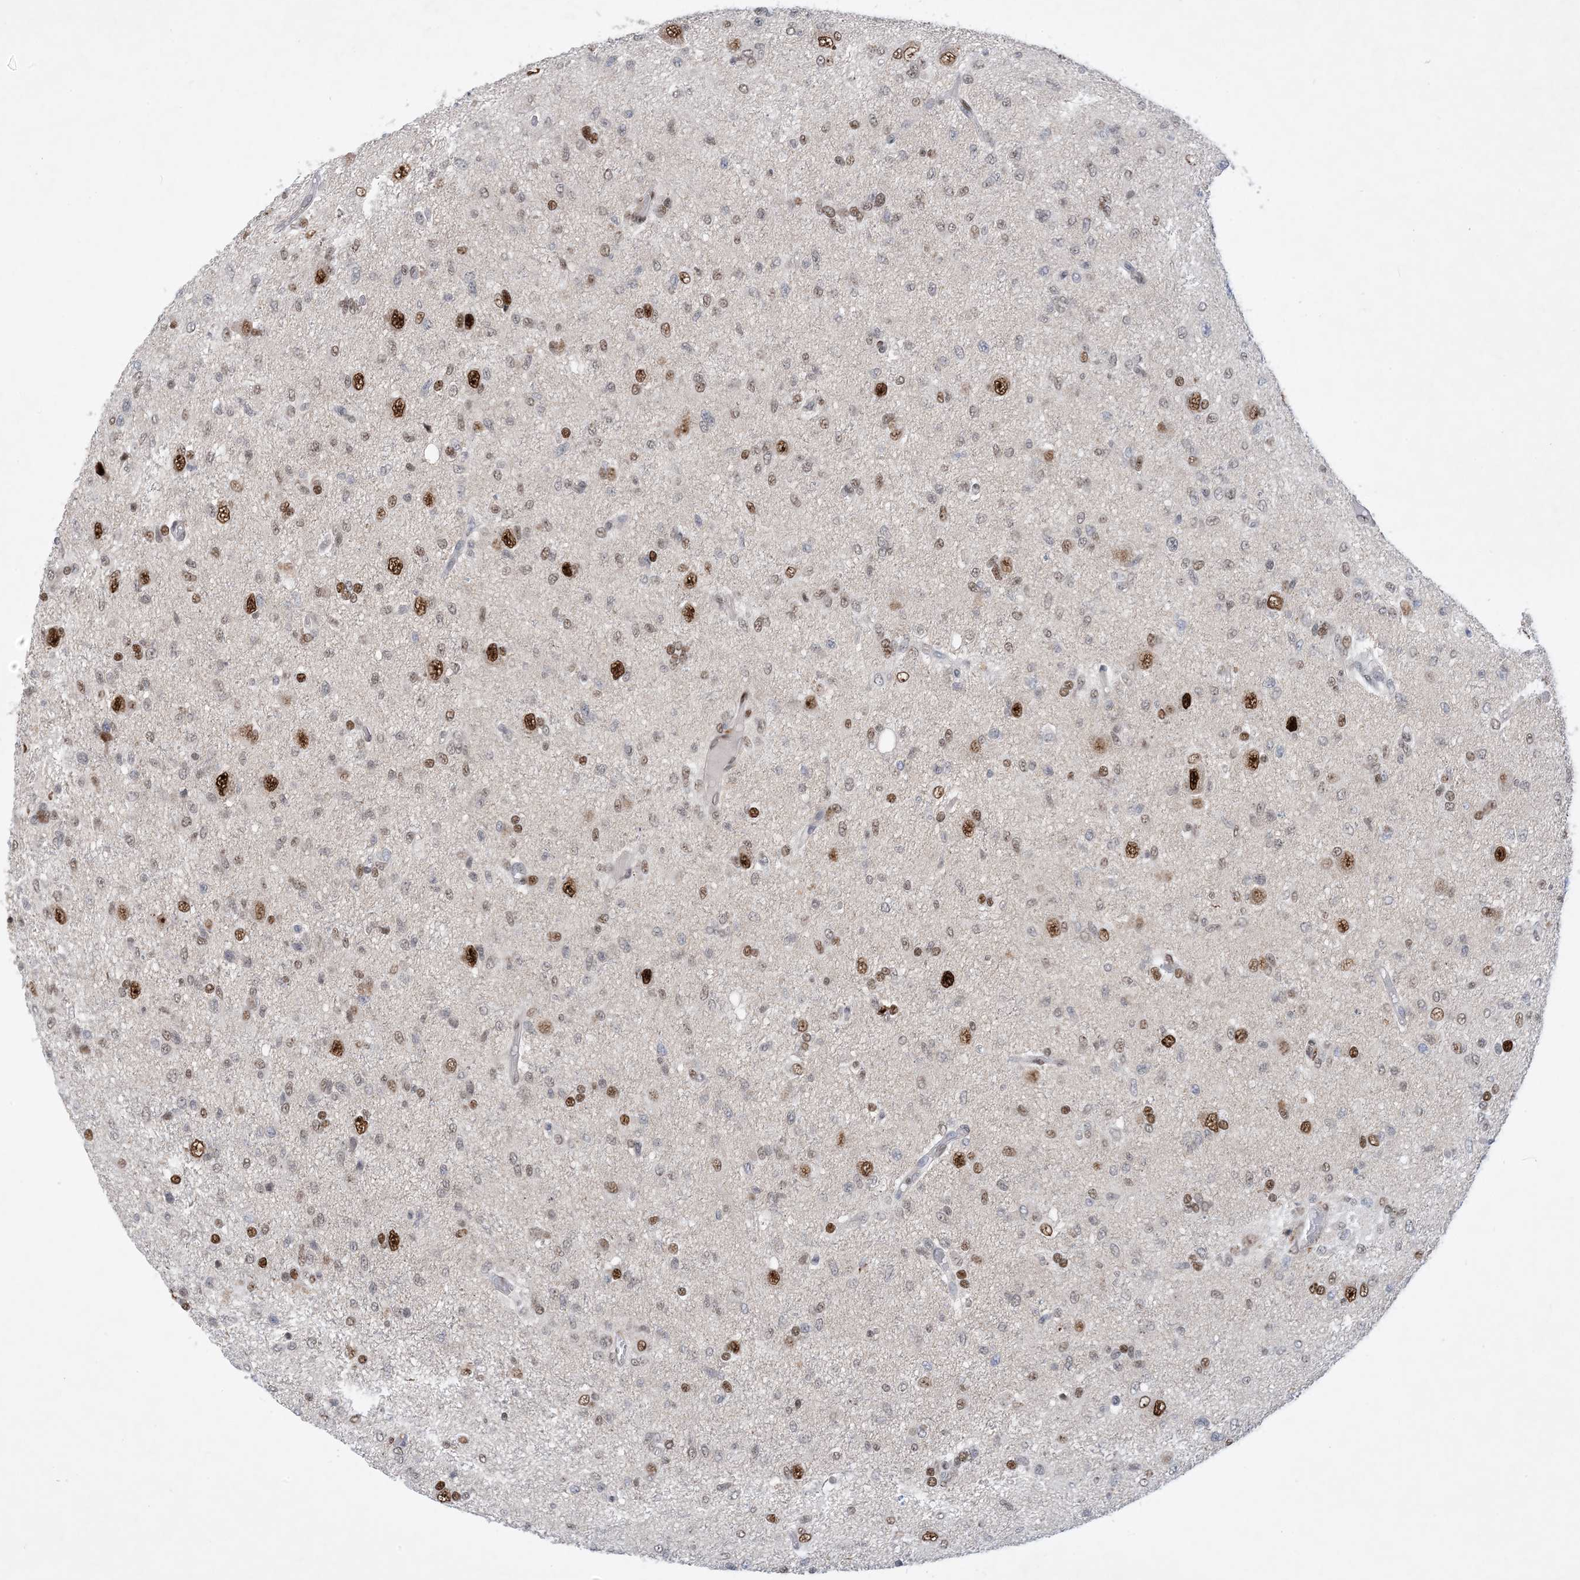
{"staining": {"intensity": "strong", "quantity": "25%-75%", "location": "nuclear"}, "tissue": "glioma", "cell_type": "Tumor cells", "image_type": "cancer", "snomed": [{"axis": "morphology", "description": "Glioma, malignant, High grade"}, {"axis": "topography", "description": "Brain"}], "caption": "This photomicrograph reveals IHC staining of human glioma, with high strong nuclear positivity in about 25%-75% of tumor cells.", "gene": "TSPYL1", "patient": {"sex": "female", "age": 59}}